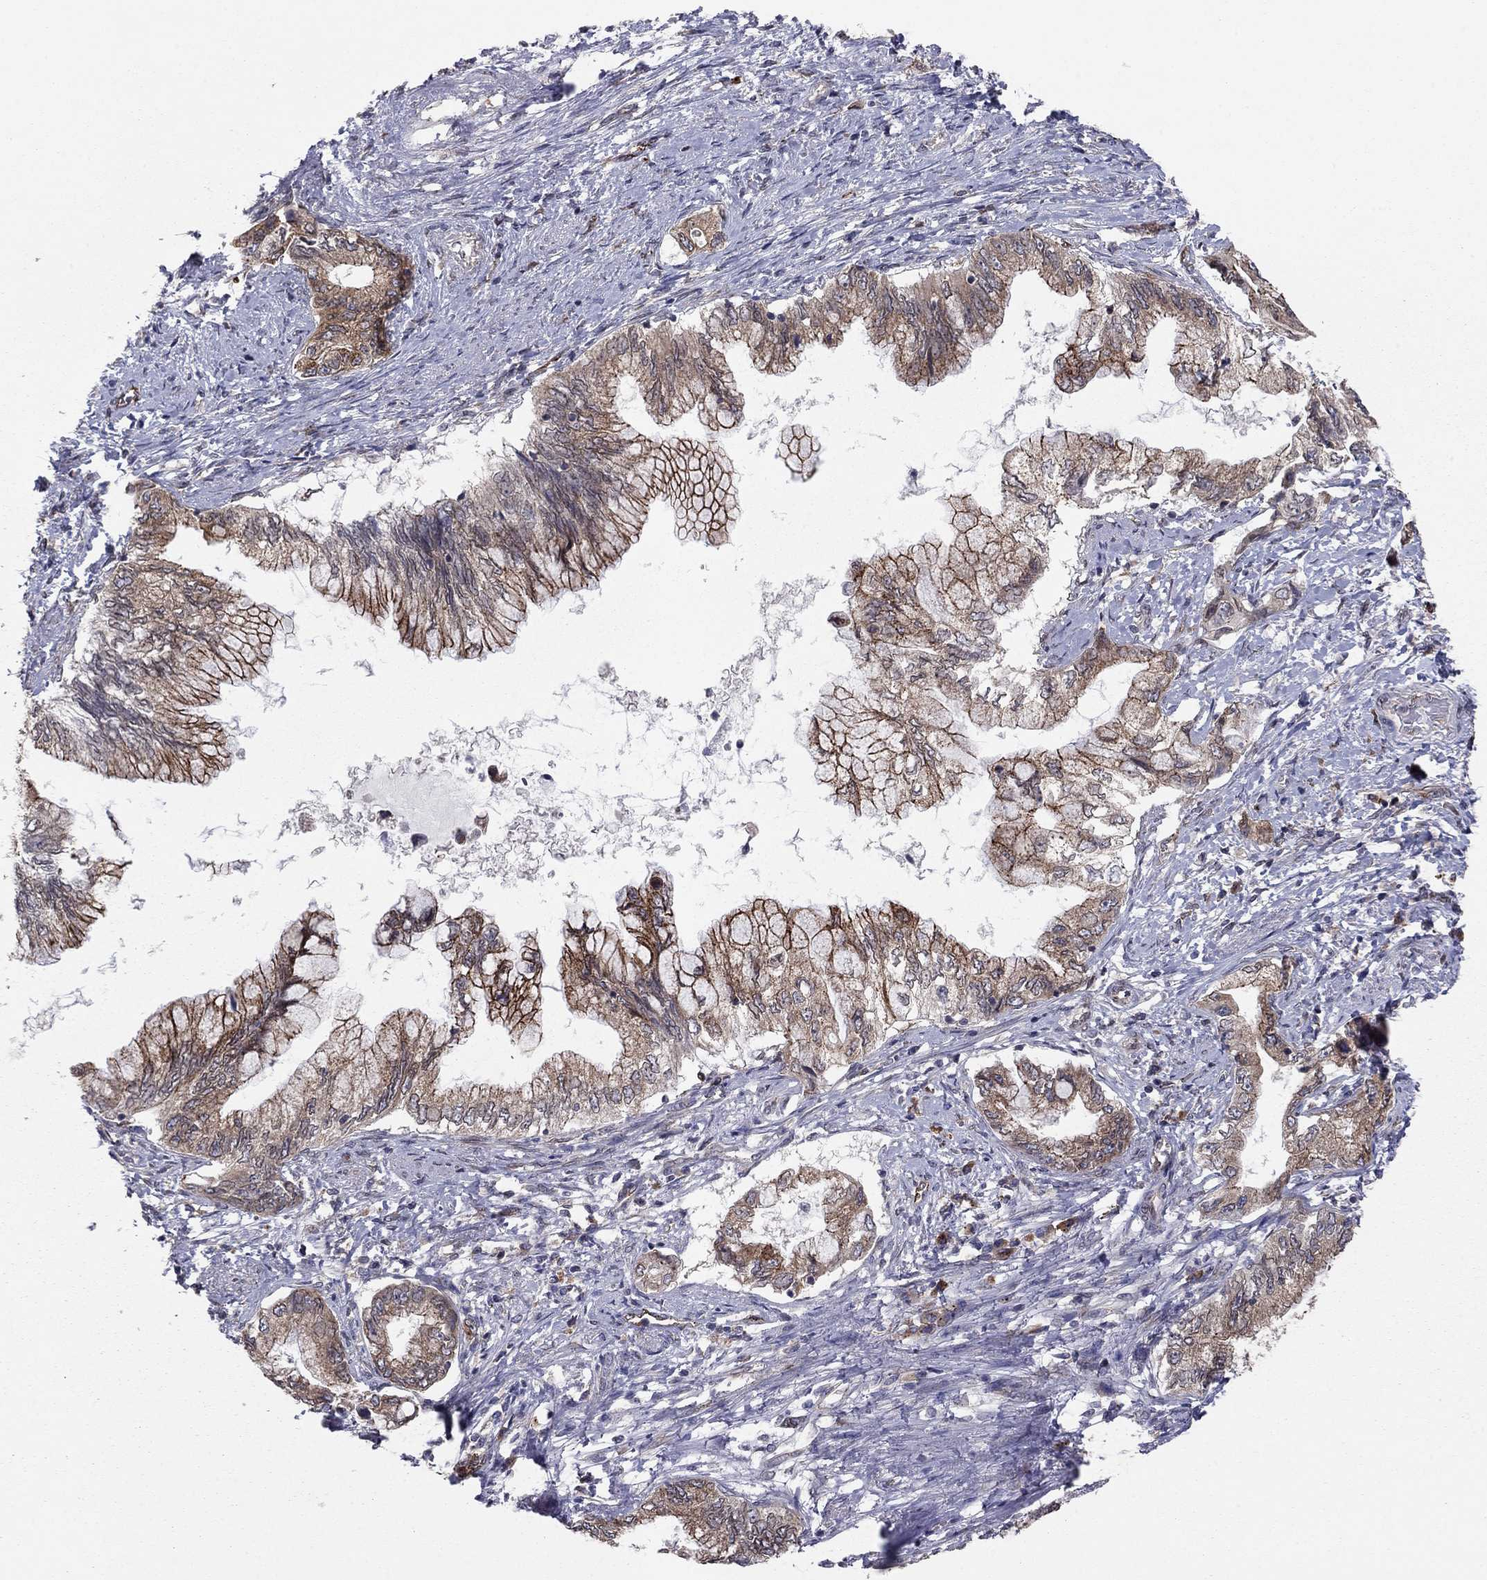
{"staining": {"intensity": "moderate", "quantity": ">75%", "location": "cytoplasmic/membranous"}, "tissue": "pancreatic cancer", "cell_type": "Tumor cells", "image_type": "cancer", "snomed": [{"axis": "morphology", "description": "Adenocarcinoma, NOS"}, {"axis": "topography", "description": "Pancreas"}], "caption": "This image shows pancreatic adenocarcinoma stained with immunohistochemistry to label a protein in brown. The cytoplasmic/membranous of tumor cells show moderate positivity for the protein. Nuclei are counter-stained blue.", "gene": "YIF1A", "patient": {"sex": "female", "age": 73}}